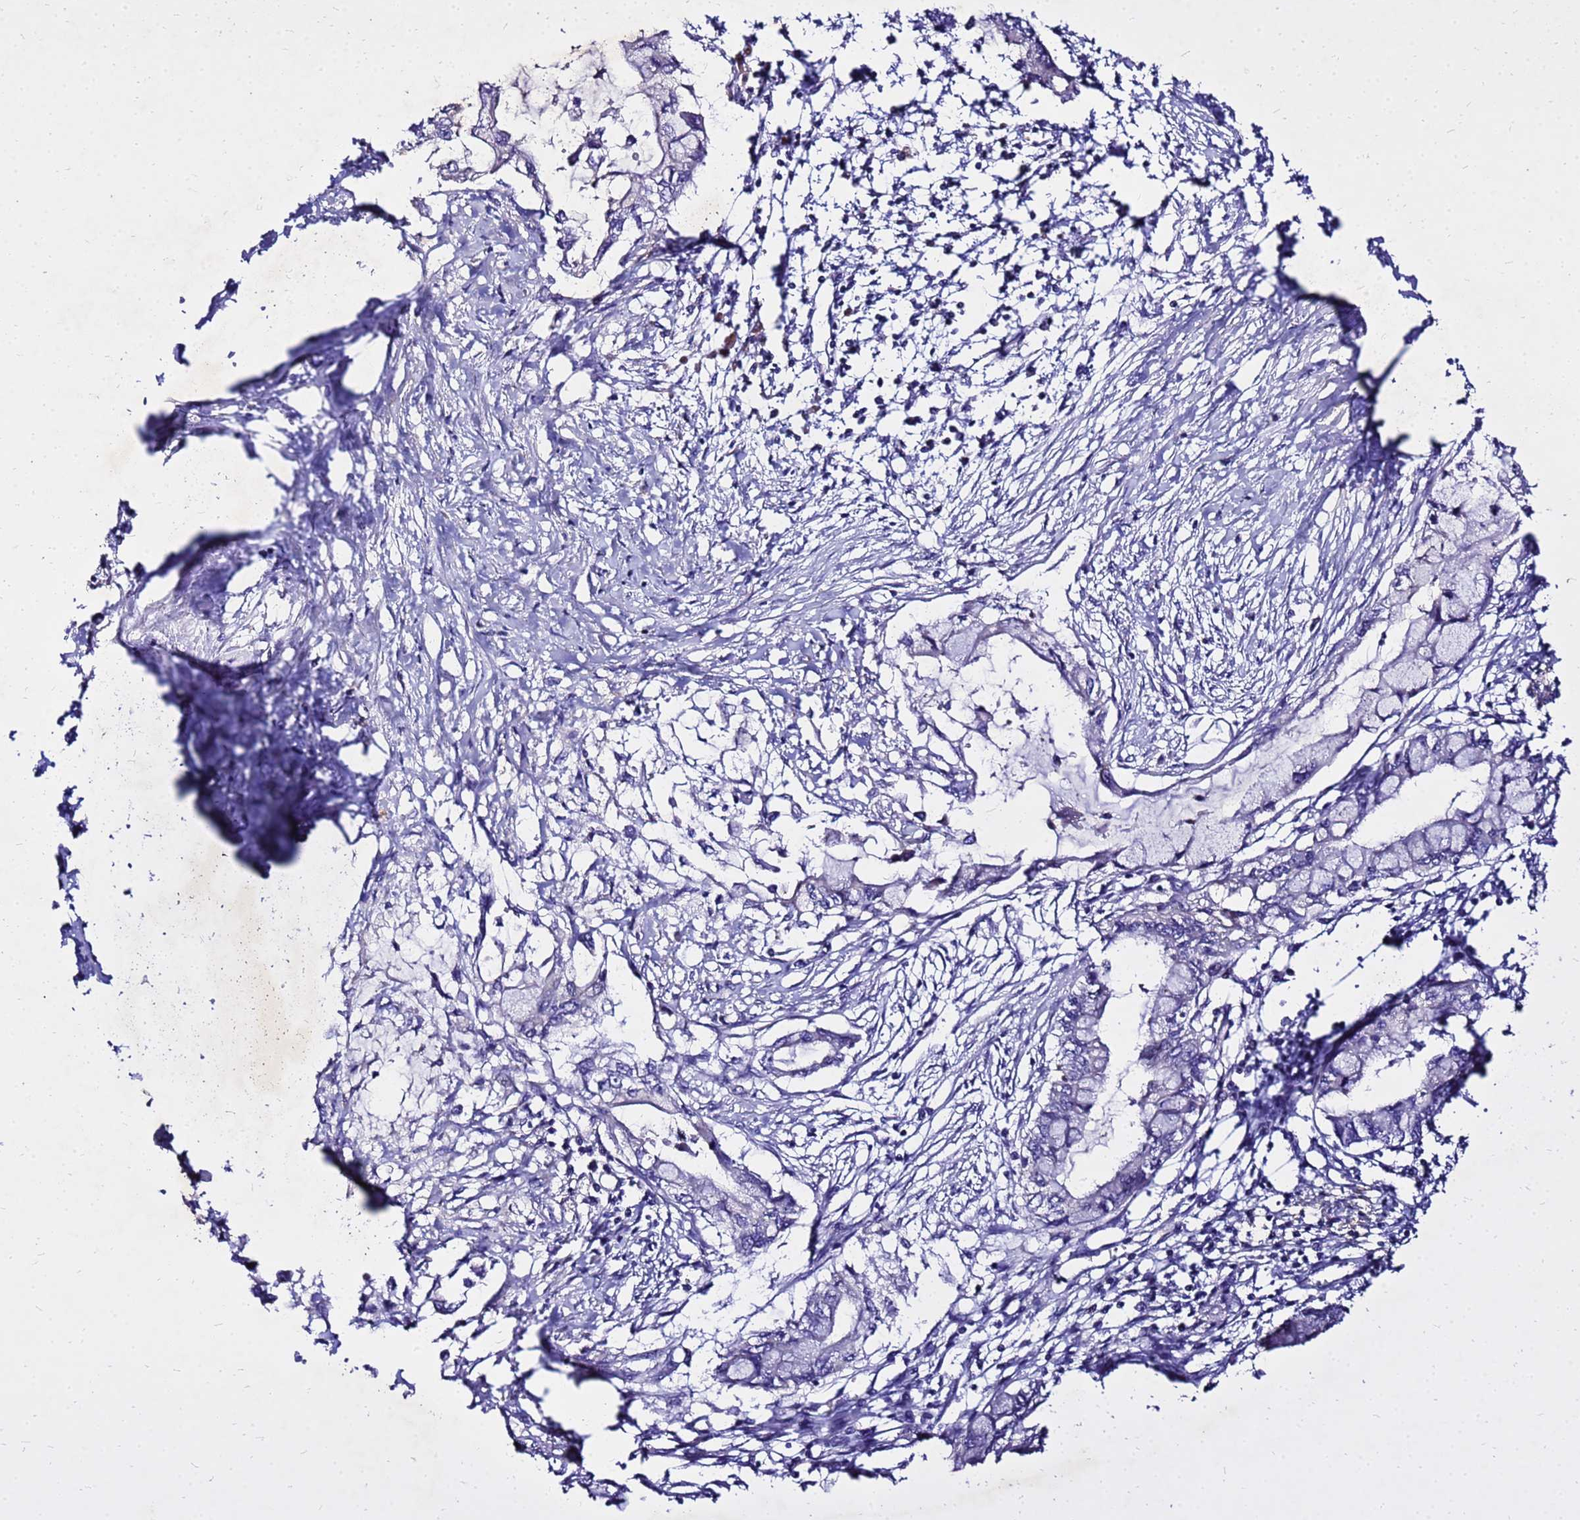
{"staining": {"intensity": "negative", "quantity": "none", "location": "none"}, "tissue": "pancreatic cancer", "cell_type": "Tumor cells", "image_type": "cancer", "snomed": [{"axis": "morphology", "description": "Adenocarcinoma, NOS"}, {"axis": "topography", "description": "Pancreas"}], "caption": "DAB (3,3'-diaminobenzidine) immunohistochemical staining of human adenocarcinoma (pancreatic) shows no significant positivity in tumor cells. The staining was performed using DAB (3,3'-diaminobenzidine) to visualize the protein expression in brown, while the nuclei were stained in blue with hematoxylin (Magnification: 20x).", "gene": "COX14", "patient": {"sex": "male", "age": 48}}